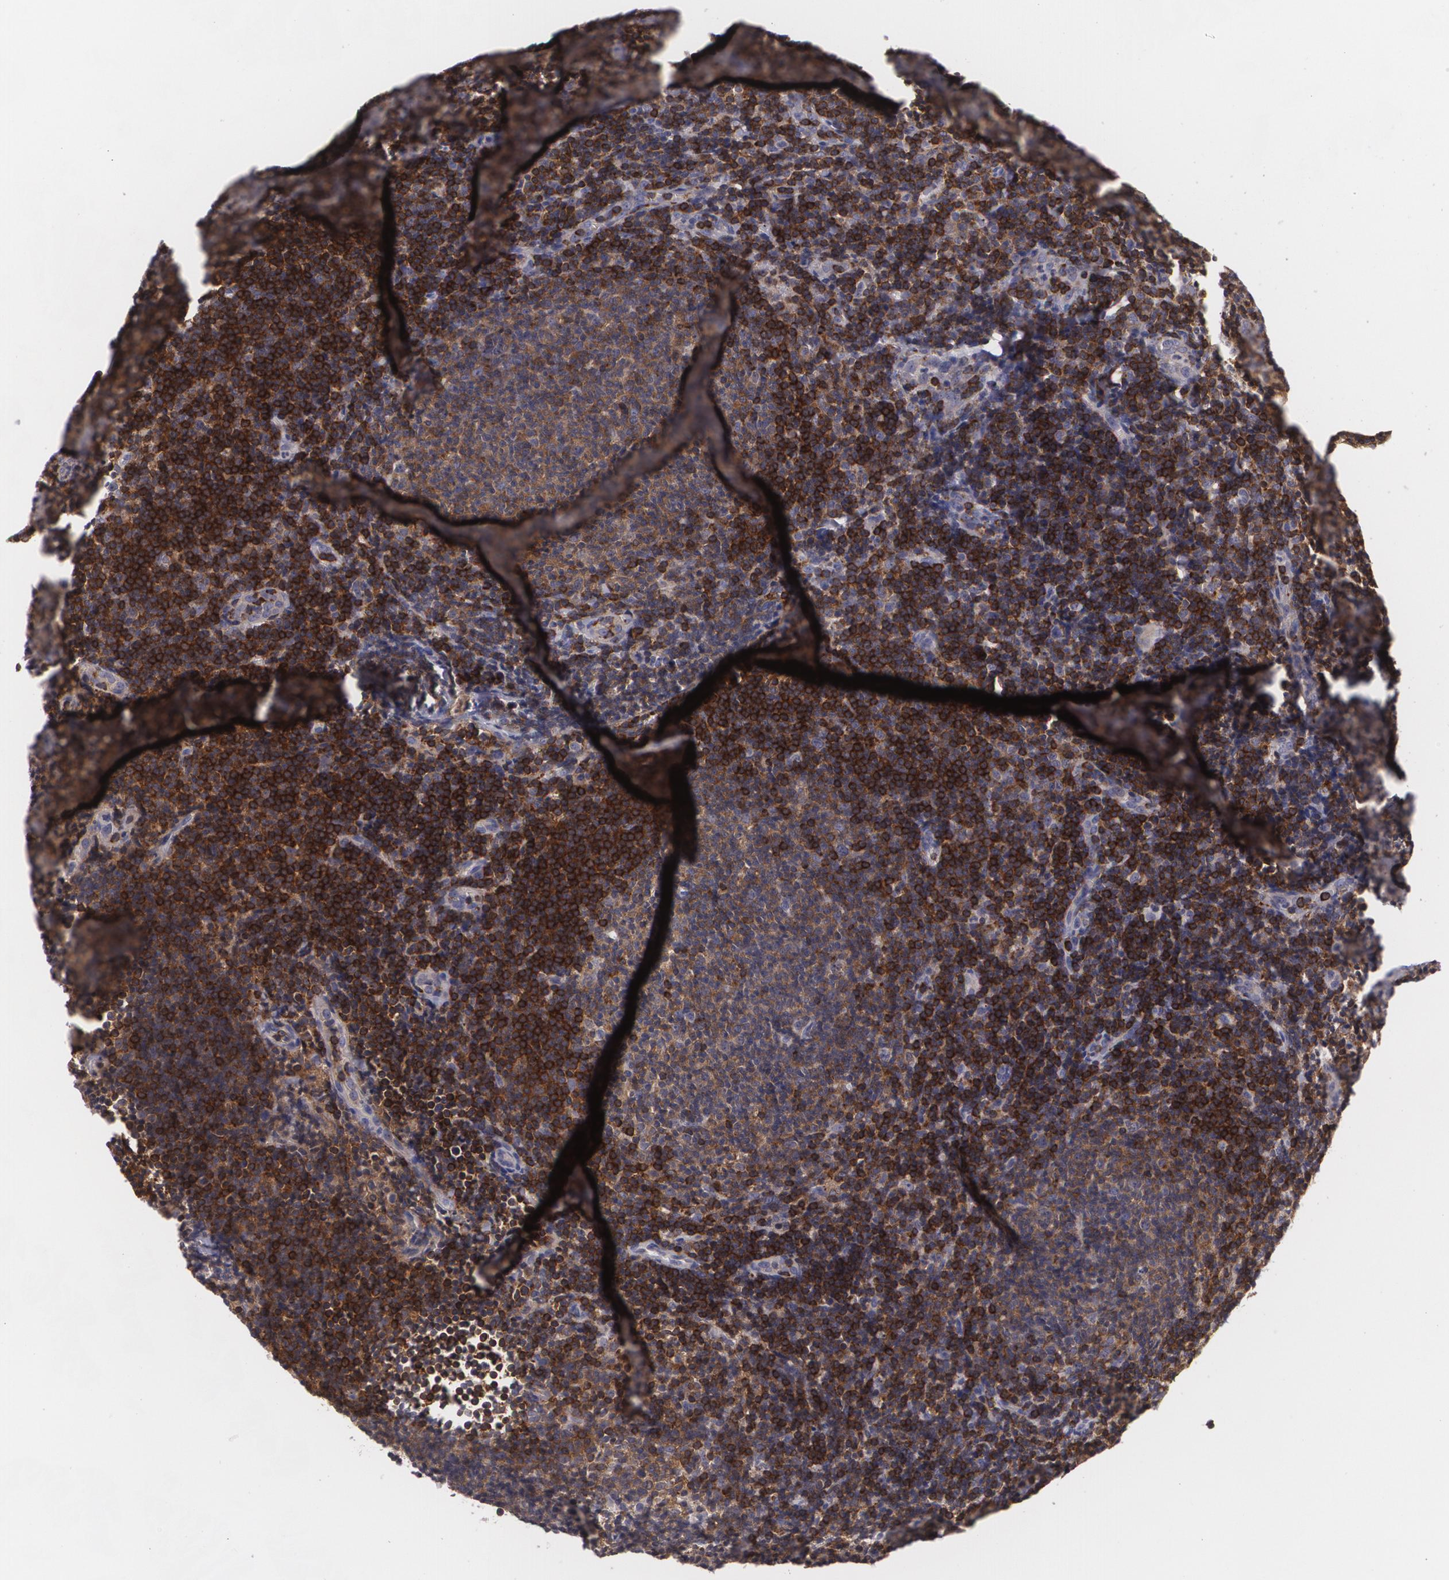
{"staining": {"intensity": "strong", "quantity": ">75%", "location": "cytoplasmic/membranous"}, "tissue": "lymphoma", "cell_type": "Tumor cells", "image_type": "cancer", "snomed": [{"axis": "morphology", "description": "Malignant lymphoma, non-Hodgkin's type, Low grade"}, {"axis": "topography", "description": "Lymph node"}], "caption": "A histopathology image of low-grade malignant lymphoma, non-Hodgkin's type stained for a protein reveals strong cytoplasmic/membranous brown staining in tumor cells.", "gene": "BIN1", "patient": {"sex": "male", "age": 49}}